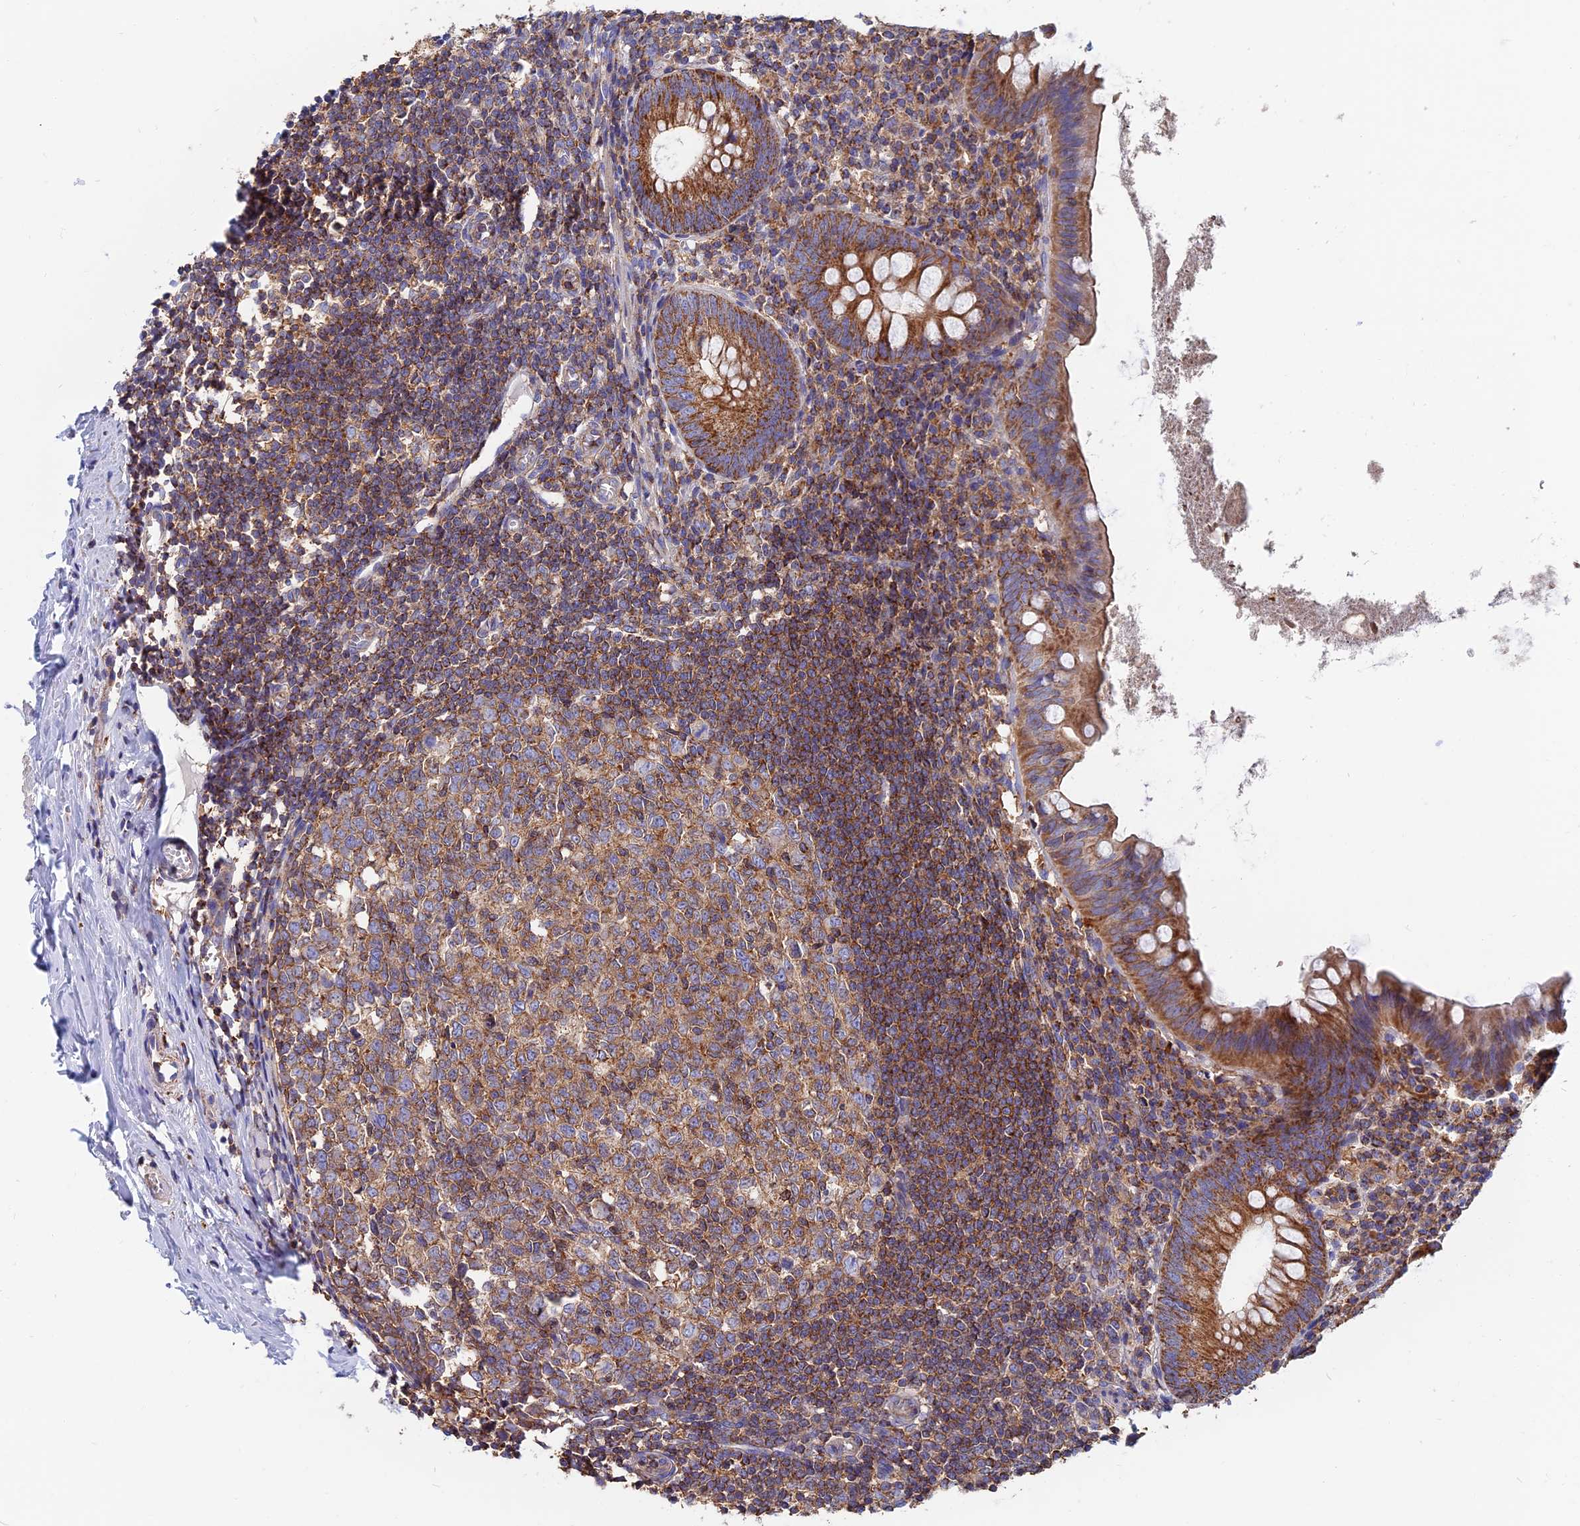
{"staining": {"intensity": "moderate", "quantity": ">75%", "location": "cytoplasmic/membranous"}, "tissue": "appendix", "cell_type": "Glandular cells", "image_type": "normal", "snomed": [{"axis": "morphology", "description": "Normal tissue, NOS"}, {"axis": "topography", "description": "Appendix"}], "caption": "Immunohistochemical staining of normal appendix displays >75% levels of moderate cytoplasmic/membranous protein positivity in about >75% of glandular cells.", "gene": "HSD17B8", "patient": {"sex": "female", "age": 51}}